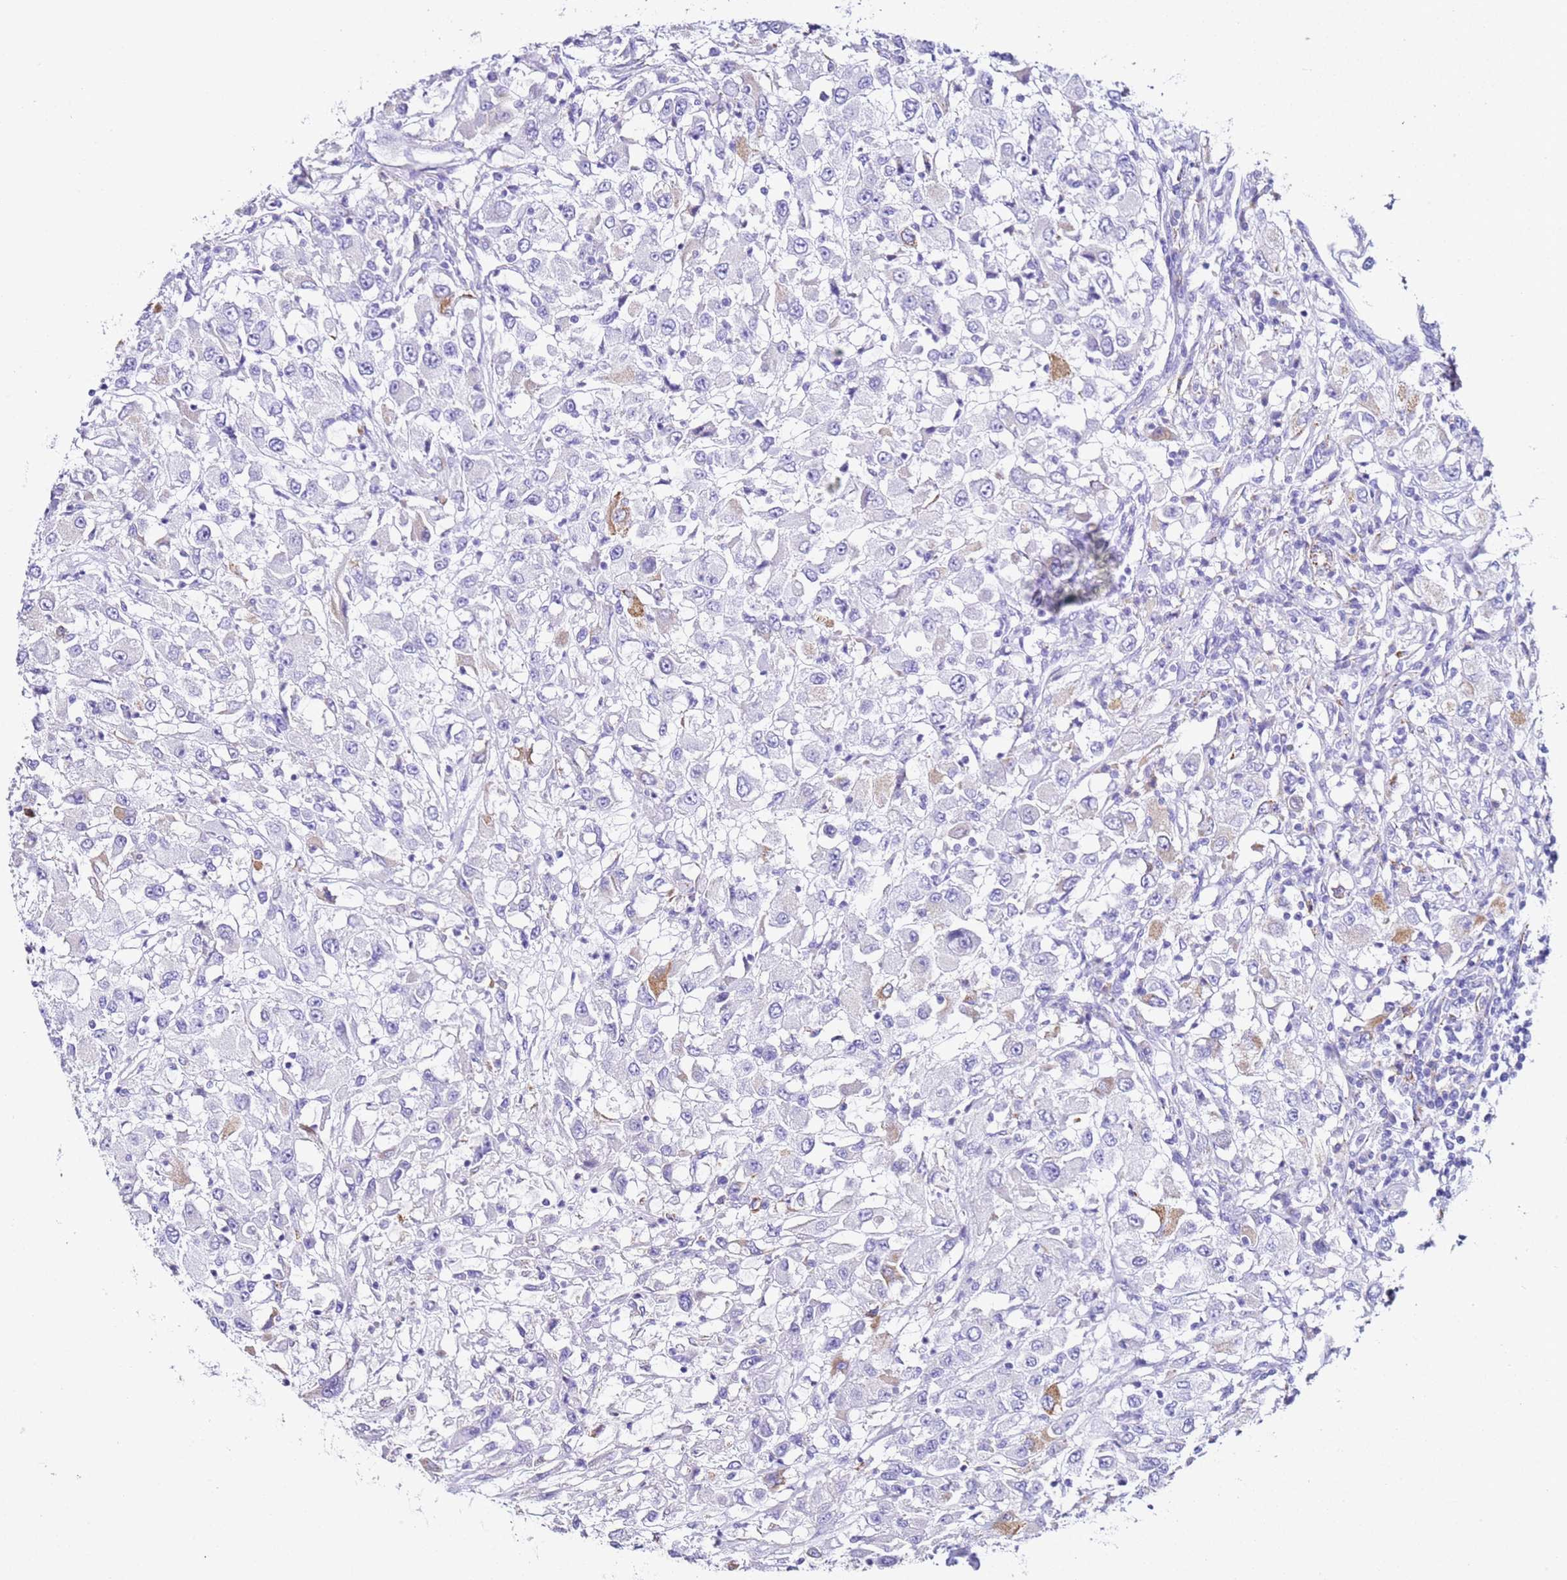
{"staining": {"intensity": "moderate", "quantity": "<25%", "location": "cytoplasmic/membranous"}, "tissue": "renal cancer", "cell_type": "Tumor cells", "image_type": "cancer", "snomed": [{"axis": "morphology", "description": "Adenocarcinoma, NOS"}, {"axis": "topography", "description": "Kidney"}], "caption": "The immunohistochemical stain shows moderate cytoplasmic/membranous positivity in tumor cells of renal cancer tissue. The staining was performed using DAB to visualize the protein expression in brown, while the nuclei were stained in blue with hematoxylin (Magnification: 20x).", "gene": "PTBP2", "patient": {"sex": "female", "age": 67}}